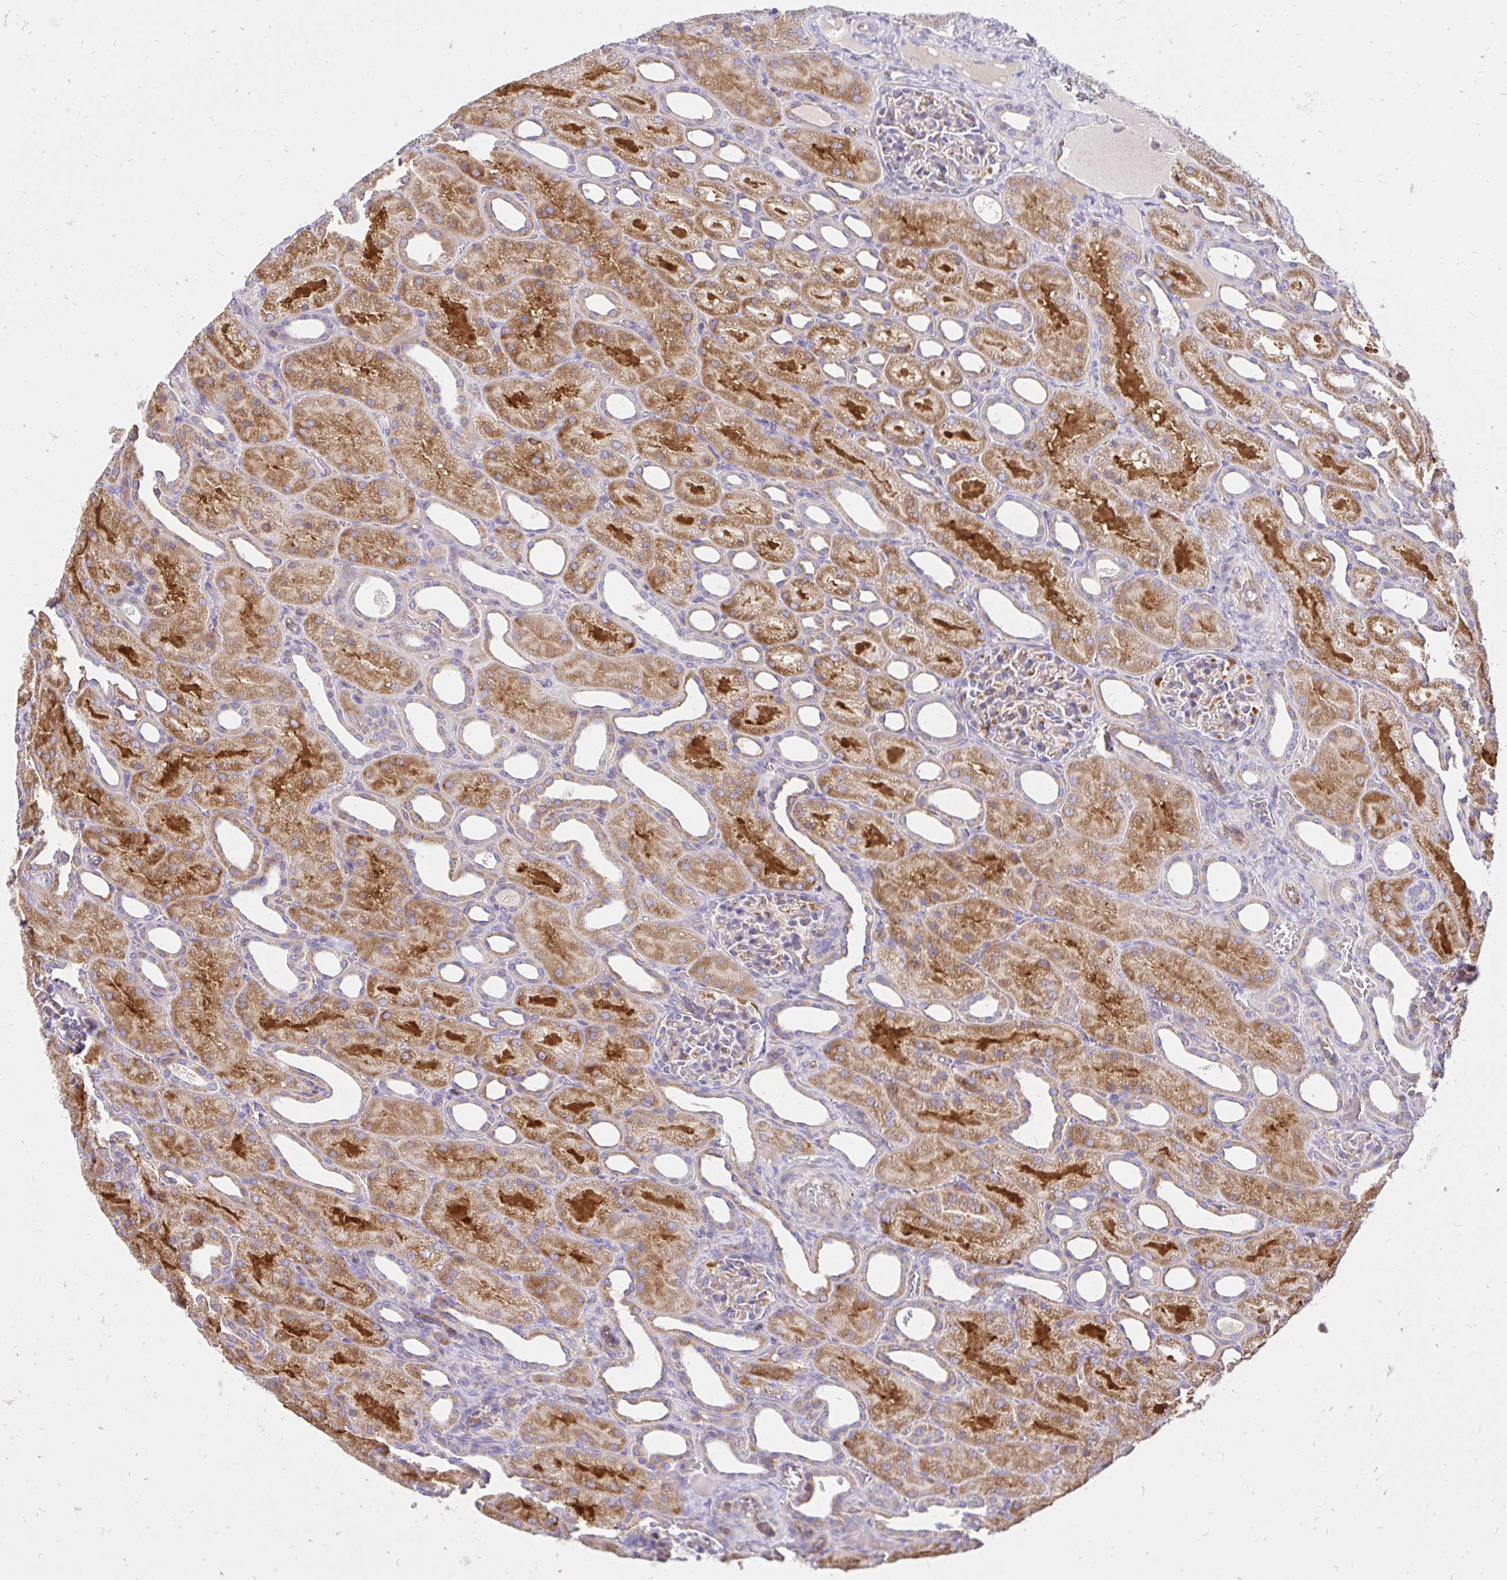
{"staining": {"intensity": "moderate", "quantity": "<25%", "location": "cytoplasmic/membranous"}, "tissue": "kidney", "cell_type": "Cells in glomeruli", "image_type": "normal", "snomed": [{"axis": "morphology", "description": "Normal tissue, NOS"}, {"axis": "topography", "description": "Kidney"}], "caption": "An image of kidney stained for a protein demonstrates moderate cytoplasmic/membranous brown staining in cells in glomeruli.", "gene": "ABCB10", "patient": {"sex": "male", "age": 2}}